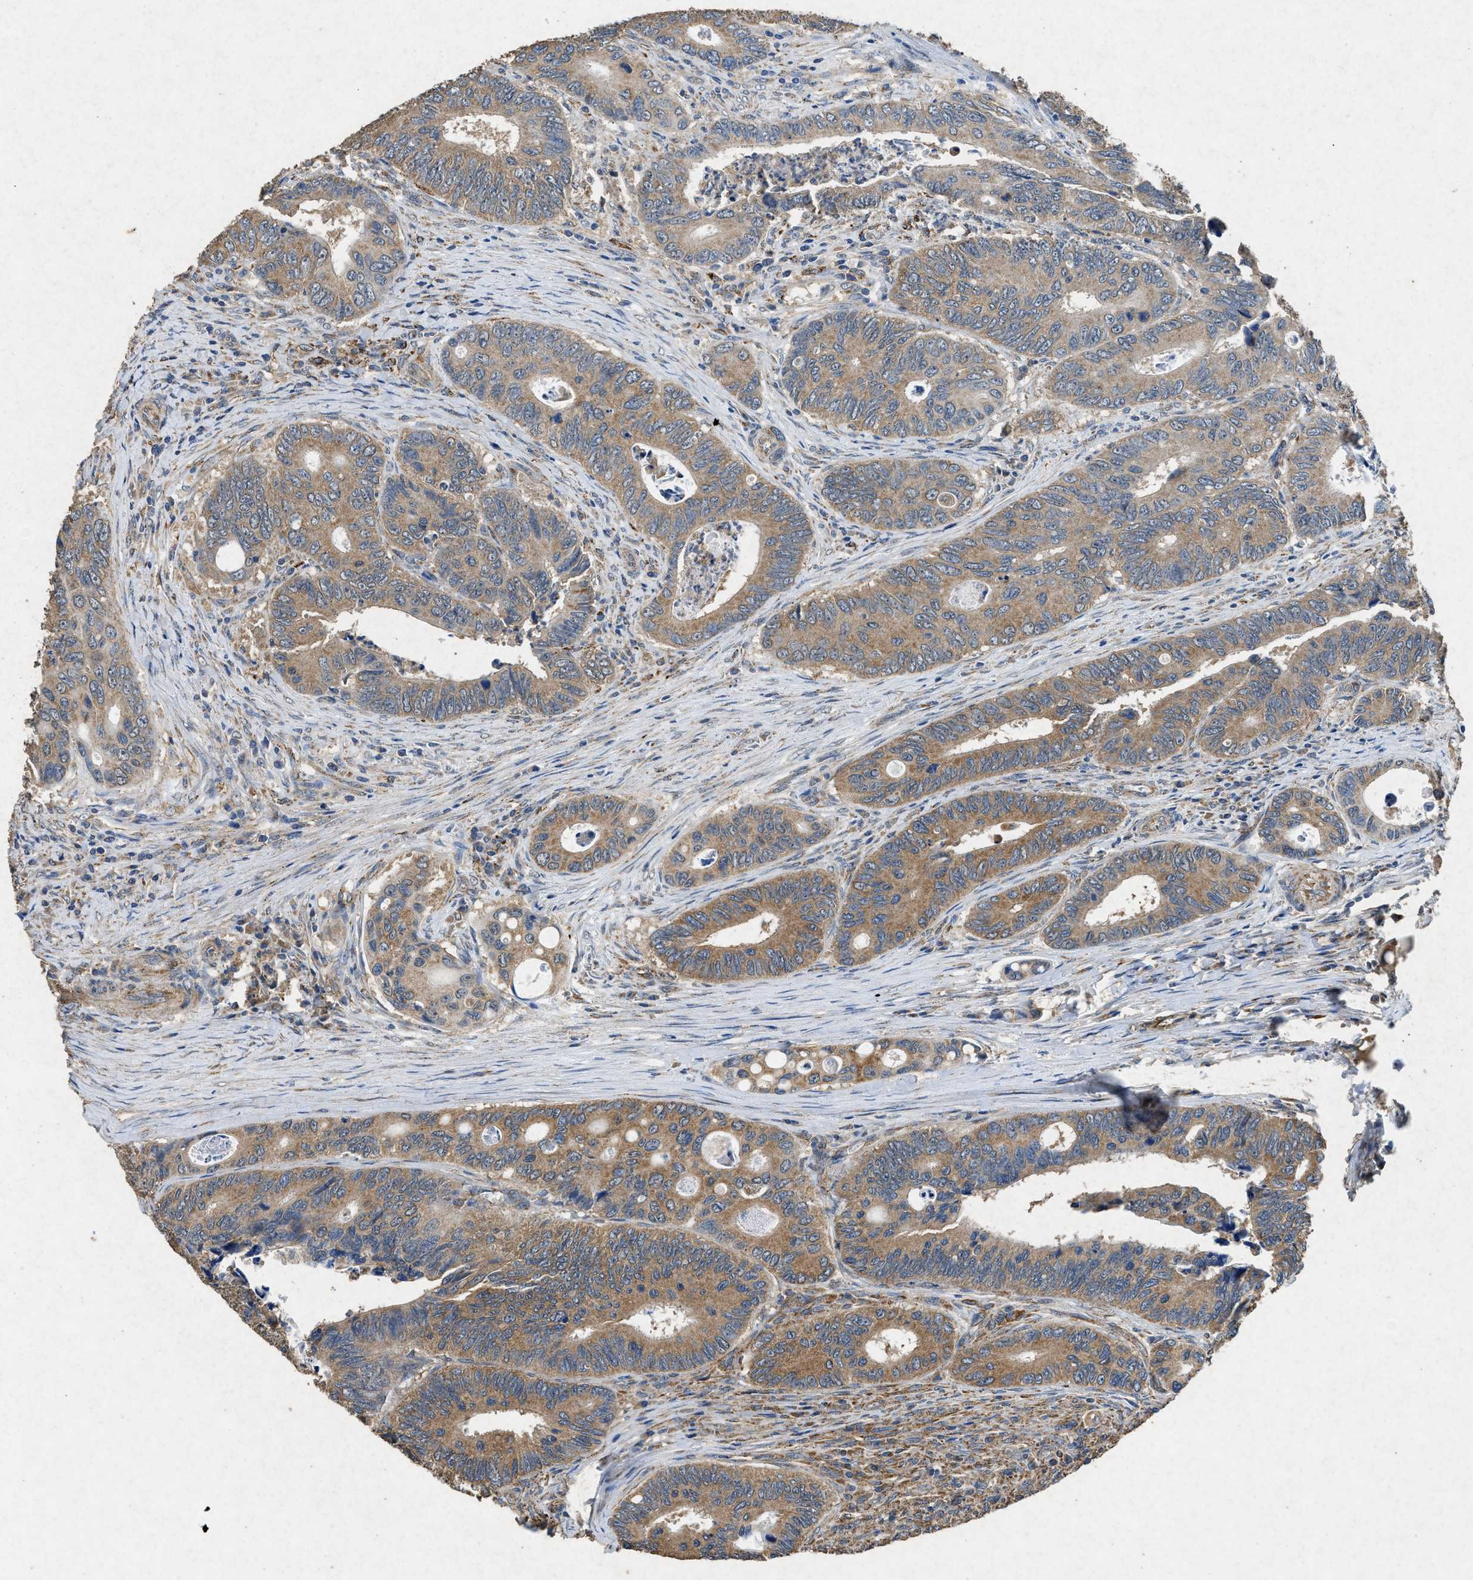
{"staining": {"intensity": "moderate", "quantity": ">75%", "location": "cytoplasmic/membranous"}, "tissue": "colorectal cancer", "cell_type": "Tumor cells", "image_type": "cancer", "snomed": [{"axis": "morphology", "description": "Inflammation, NOS"}, {"axis": "morphology", "description": "Adenocarcinoma, NOS"}, {"axis": "topography", "description": "Colon"}], "caption": "Immunohistochemistry (IHC) (DAB (3,3'-diaminobenzidine)) staining of colorectal adenocarcinoma displays moderate cytoplasmic/membranous protein staining in approximately >75% of tumor cells.", "gene": "CDK15", "patient": {"sex": "male", "age": 72}}